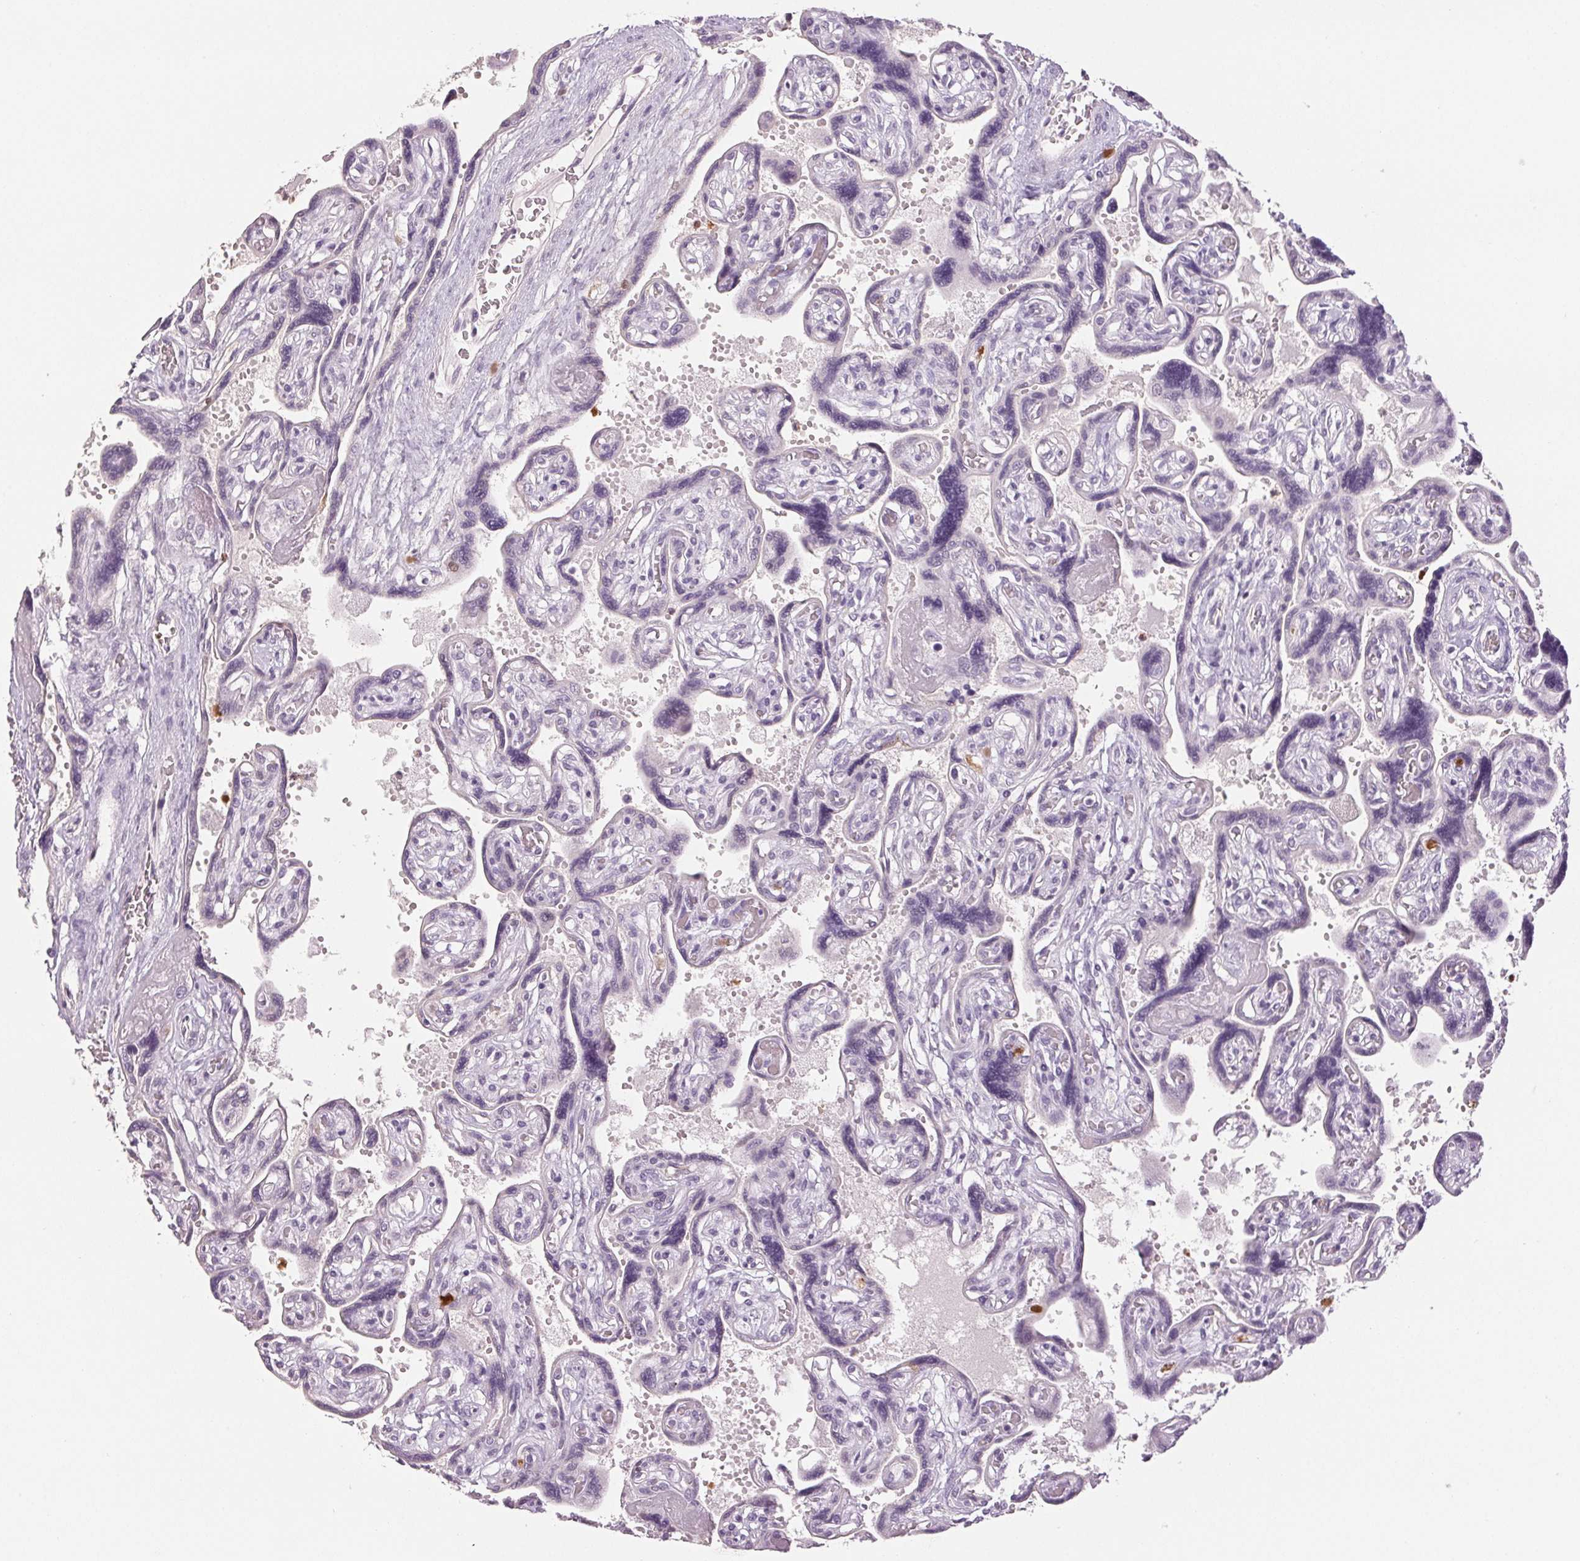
{"staining": {"intensity": "negative", "quantity": "none", "location": "none"}, "tissue": "placenta", "cell_type": "Decidual cells", "image_type": "normal", "snomed": [{"axis": "morphology", "description": "Normal tissue, NOS"}, {"axis": "topography", "description": "Placenta"}], "caption": "Decidual cells show no significant protein positivity in benign placenta. (Brightfield microscopy of DAB immunohistochemistry at high magnification).", "gene": "LTF", "patient": {"sex": "female", "age": 32}}